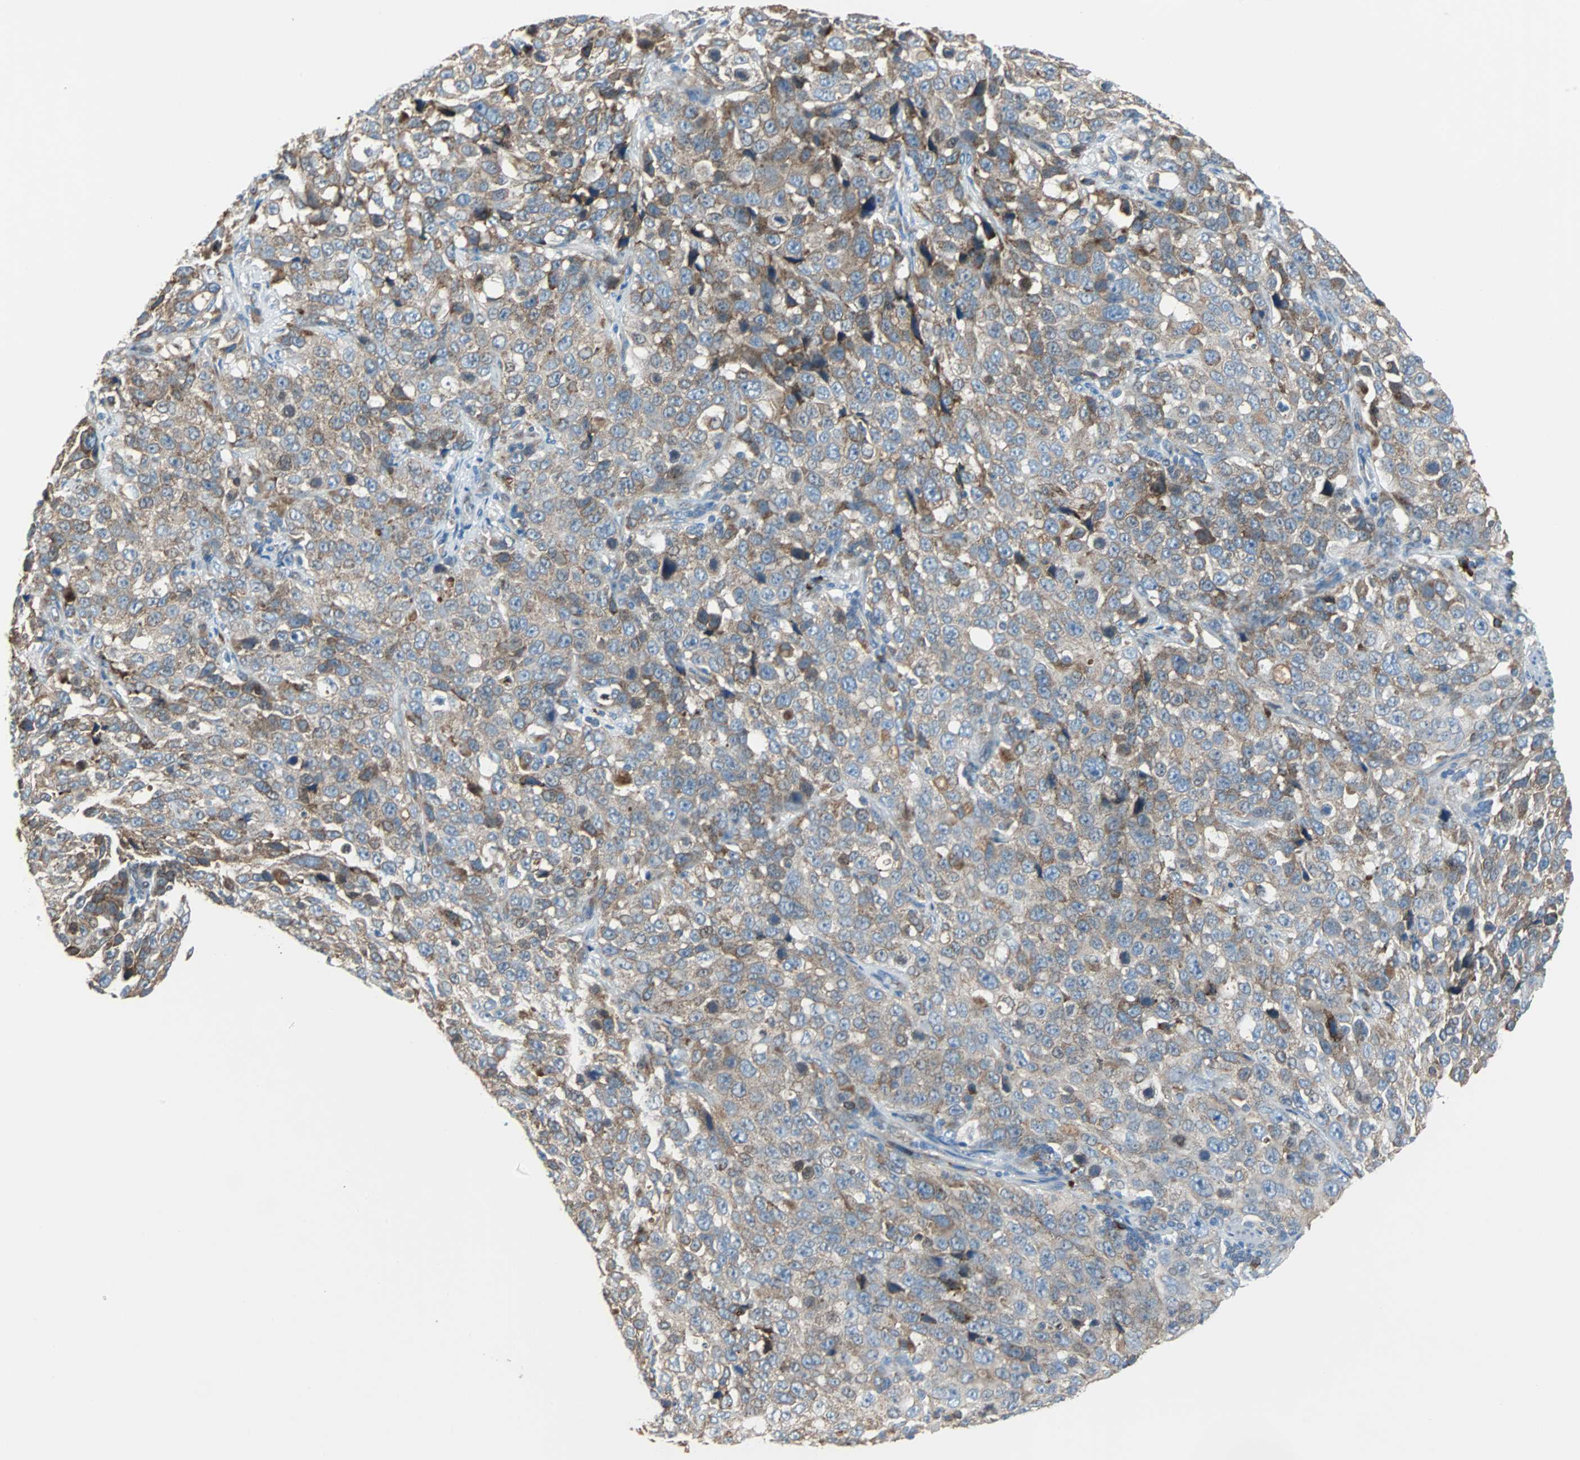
{"staining": {"intensity": "weak", "quantity": ">75%", "location": "cytoplasmic/membranous"}, "tissue": "stomach cancer", "cell_type": "Tumor cells", "image_type": "cancer", "snomed": [{"axis": "morphology", "description": "Normal tissue, NOS"}, {"axis": "morphology", "description": "Adenocarcinoma, NOS"}, {"axis": "topography", "description": "Stomach"}], "caption": "Weak cytoplasmic/membranous positivity for a protein is present in approximately >75% of tumor cells of stomach cancer (adenocarcinoma) using IHC.", "gene": "PDIA4", "patient": {"sex": "male", "age": 48}}